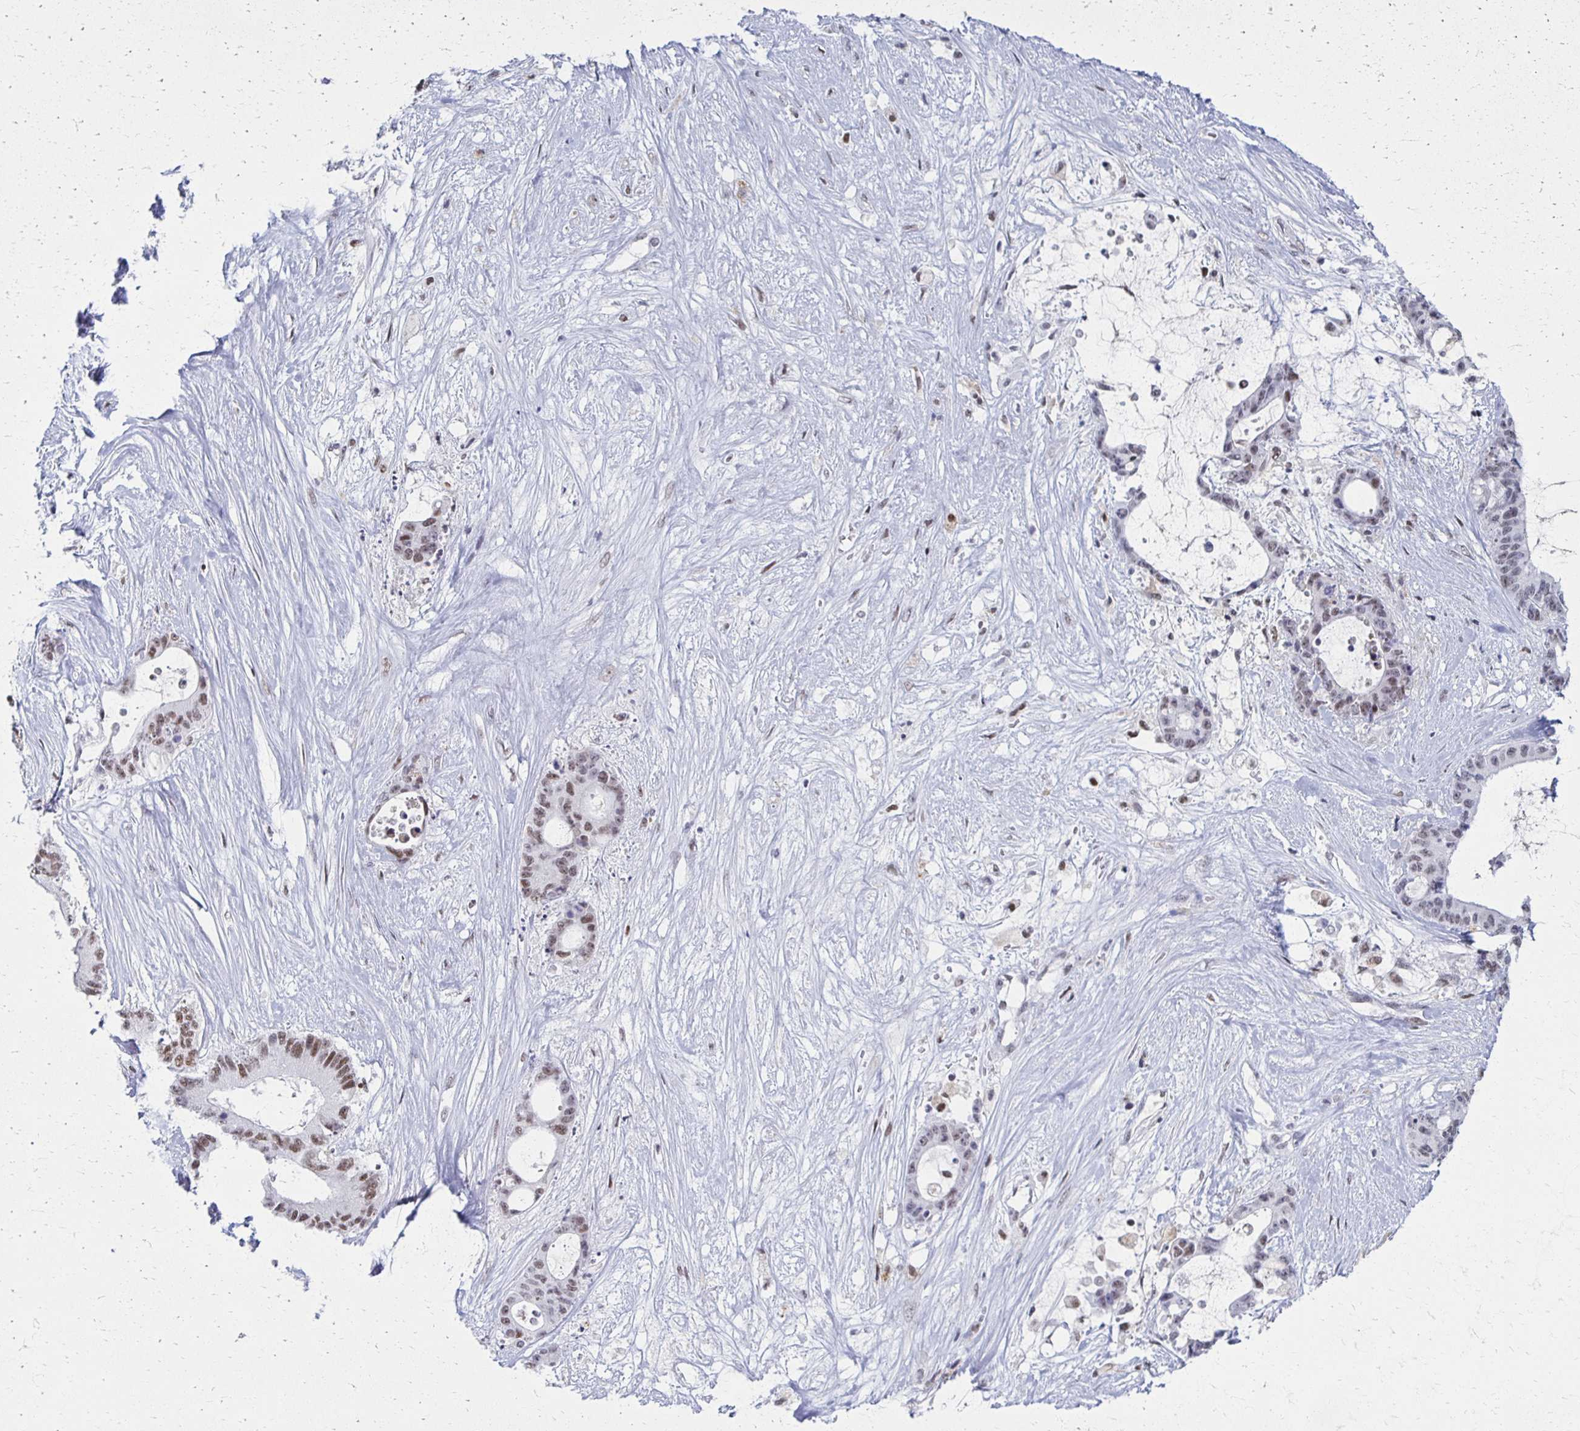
{"staining": {"intensity": "weak", "quantity": ">75%", "location": "nuclear"}, "tissue": "liver cancer", "cell_type": "Tumor cells", "image_type": "cancer", "snomed": [{"axis": "morphology", "description": "Normal tissue, NOS"}, {"axis": "morphology", "description": "Cholangiocarcinoma"}, {"axis": "topography", "description": "Liver"}, {"axis": "topography", "description": "Peripheral nerve tissue"}], "caption": "Approximately >75% of tumor cells in liver cancer display weak nuclear protein staining as visualized by brown immunohistochemical staining.", "gene": "IRF7", "patient": {"sex": "female", "age": 73}}